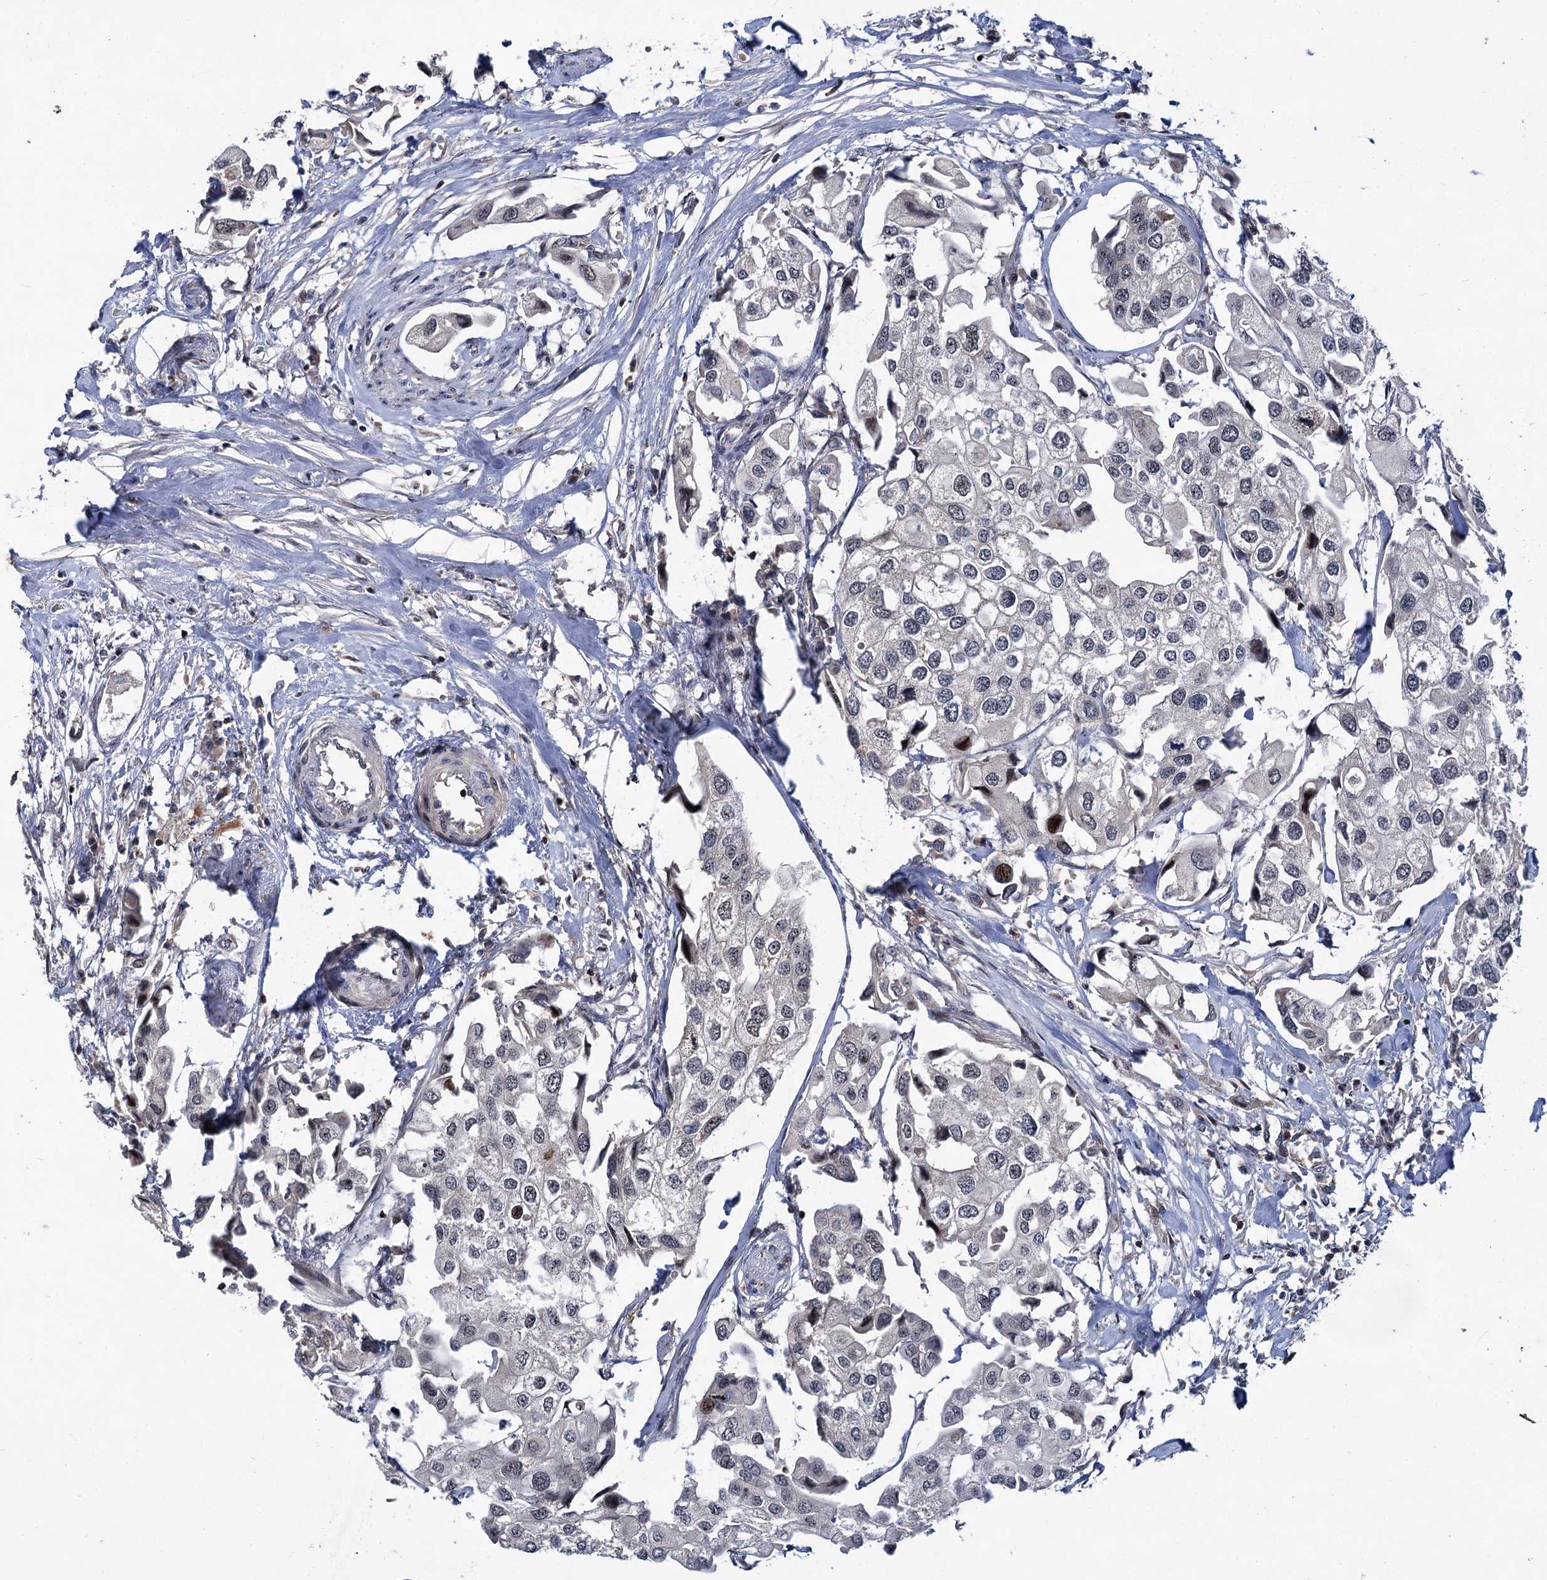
{"staining": {"intensity": "weak", "quantity": "<25%", "location": "nuclear"}, "tissue": "urothelial cancer", "cell_type": "Tumor cells", "image_type": "cancer", "snomed": [{"axis": "morphology", "description": "Urothelial carcinoma, High grade"}, {"axis": "topography", "description": "Urinary bladder"}], "caption": "Immunohistochemistry (IHC) photomicrograph of neoplastic tissue: human high-grade urothelial carcinoma stained with DAB (3,3'-diaminobenzidine) demonstrates no significant protein expression in tumor cells.", "gene": "ABLIM1", "patient": {"sex": "male", "age": 64}}